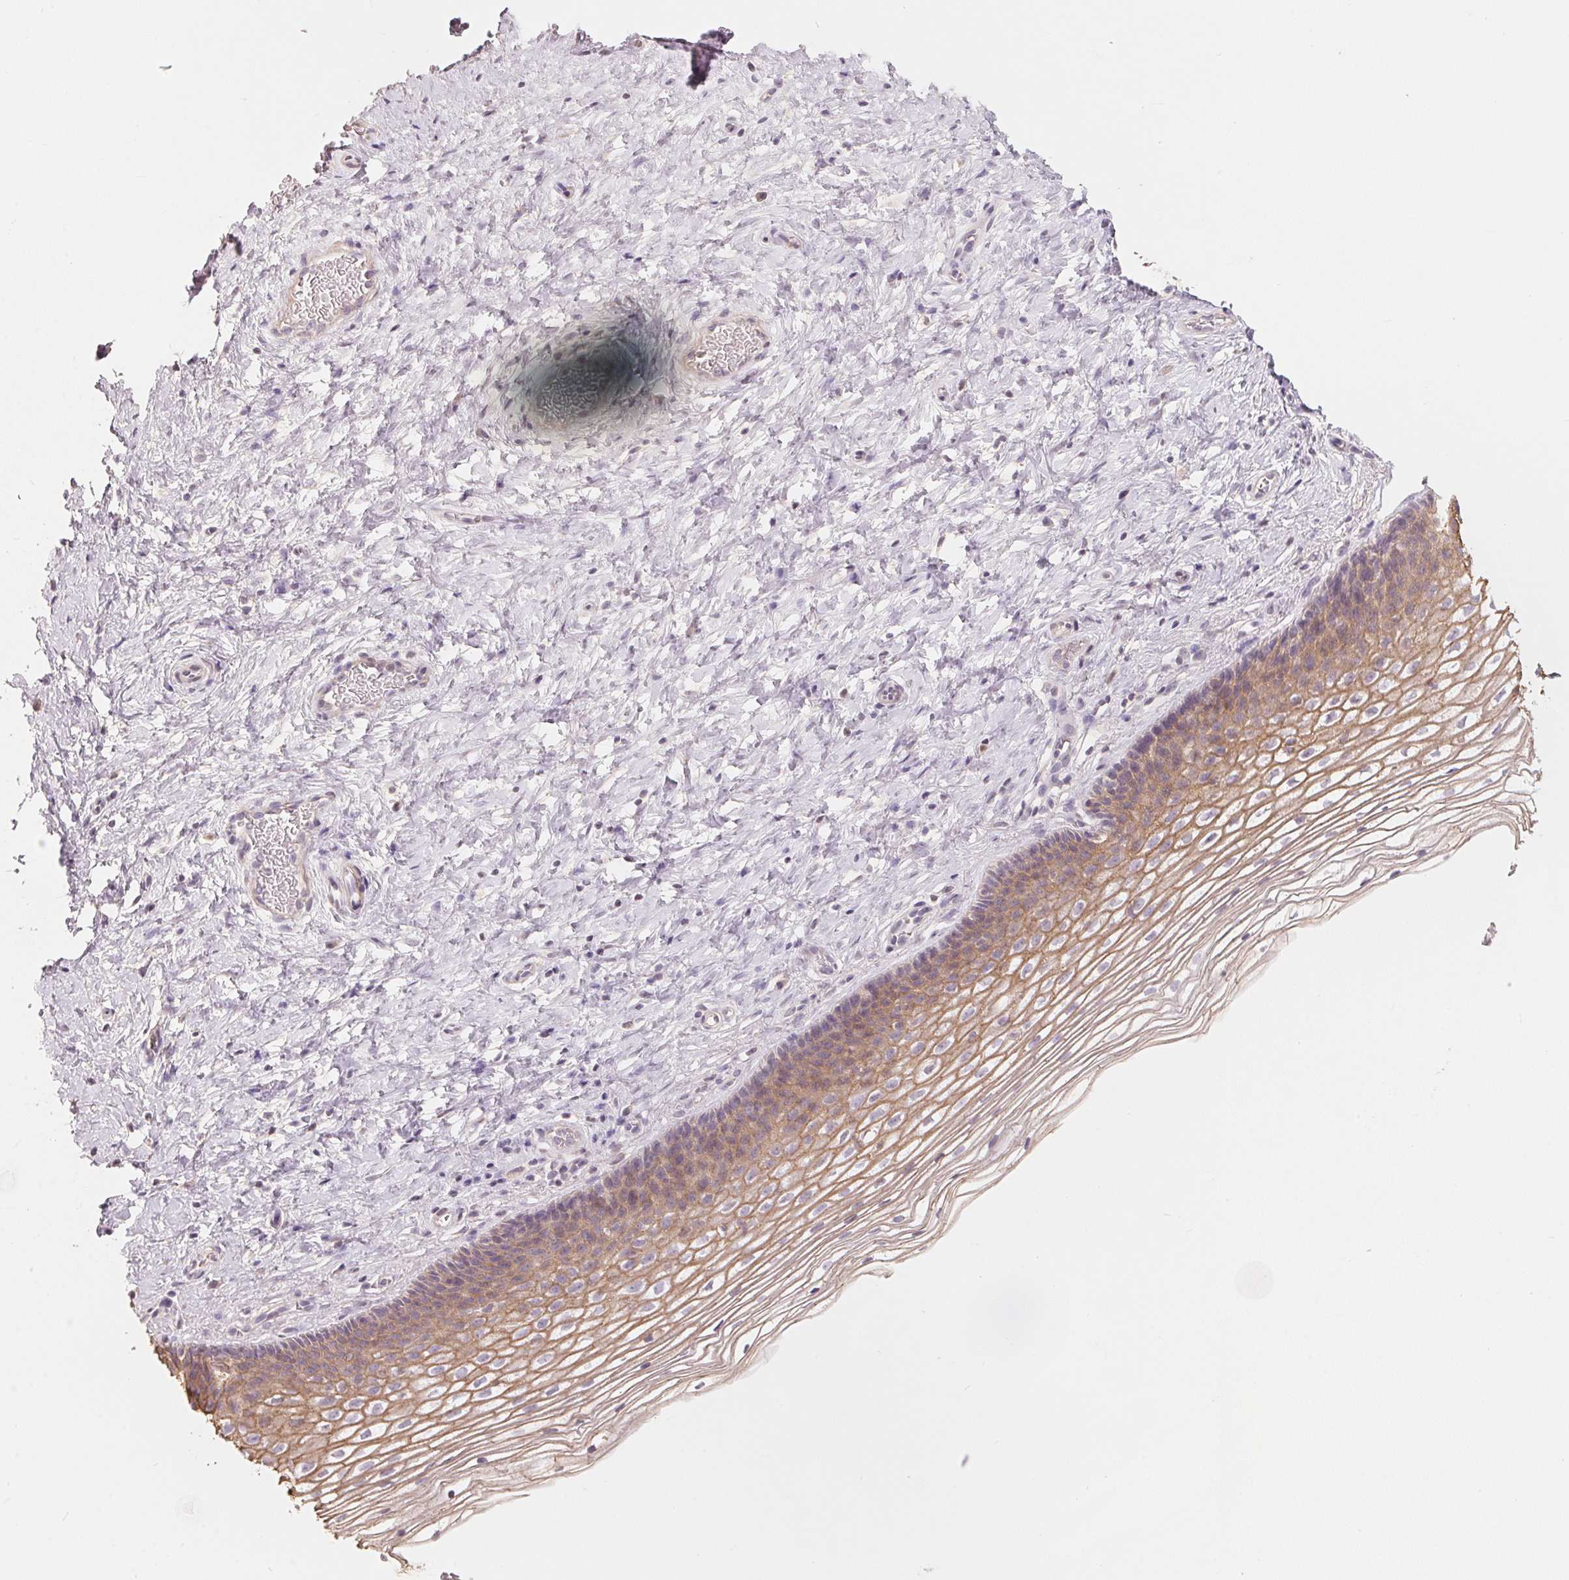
{"staining": {"intensity": "negative", "quantity": "none", "location": "none"}, "tissue": "cervix", "cell_type": "Glandular cells", "image_type": "normal", "snomed": [{"axis": "morphology", "description": "Normal tissue, NOS"}, {"axis": "topography", "description": "Cervix"}], "caption": "IHC image of unremarkable human cervix stained for a protein (brown), which reveals no staining in glandular cells.", "gene": "TP53AIP1", "patient": {"sex": "female", "age": 34}}